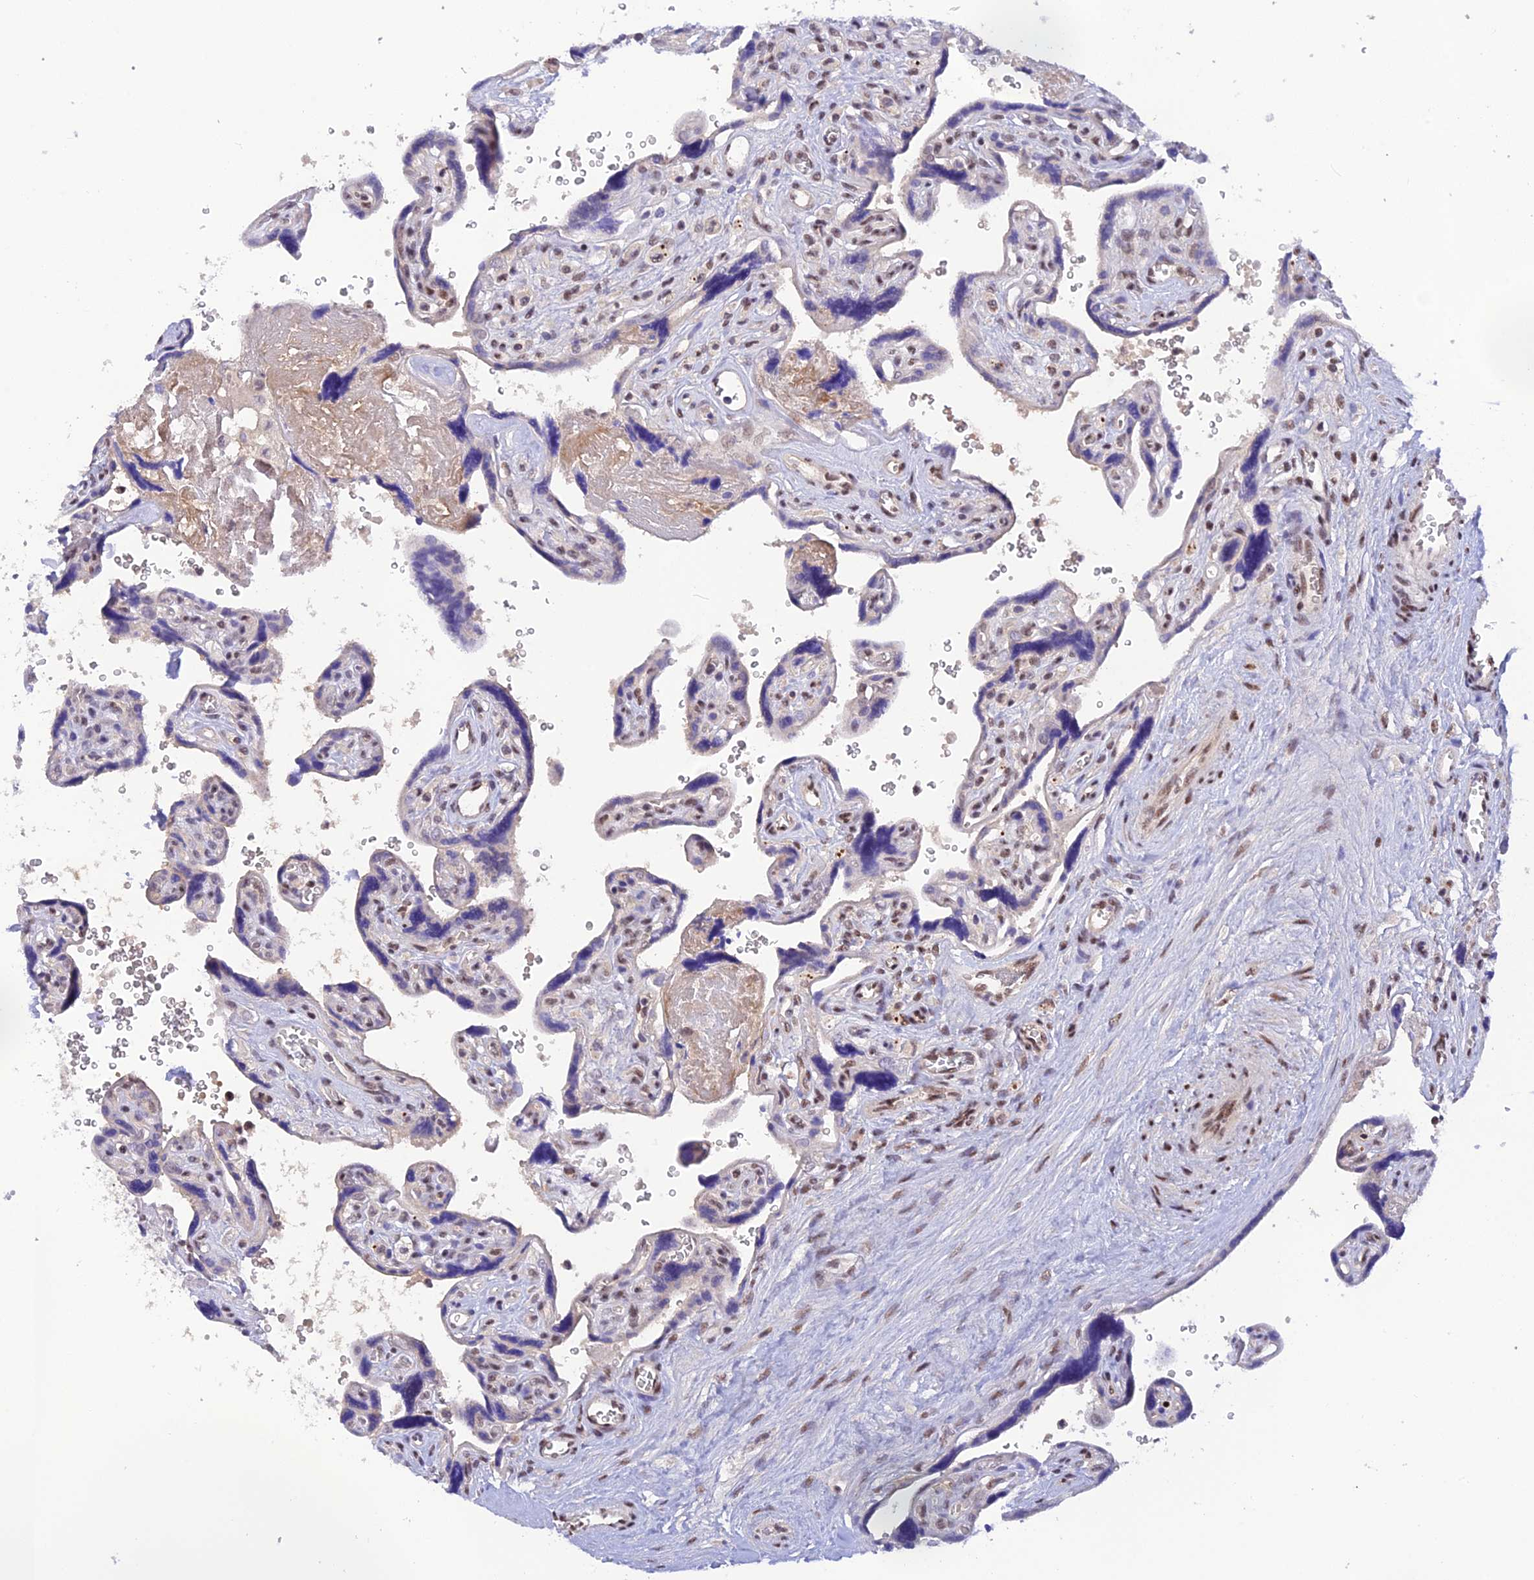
{"staining": {"intensity": "moderate", "quantity": "<25%", "location": "nuclear"}, "tissue": "placenta", "cell_type": "Trophoblastic cells", "image_type": "normal", "snomed": [{"axis": "morphology", "description": "Normal tissue, NOS"}, {"axis": "topography", "description": "Placenta"}], "caption": "Unremarkable placenta was stained to show a protein in brown. There is low levels of moderate nuclear expression in approximately <25% of trophoblastic cells.", "gene": "THAP11", "patient": {"sex": "female", "age": 39}}